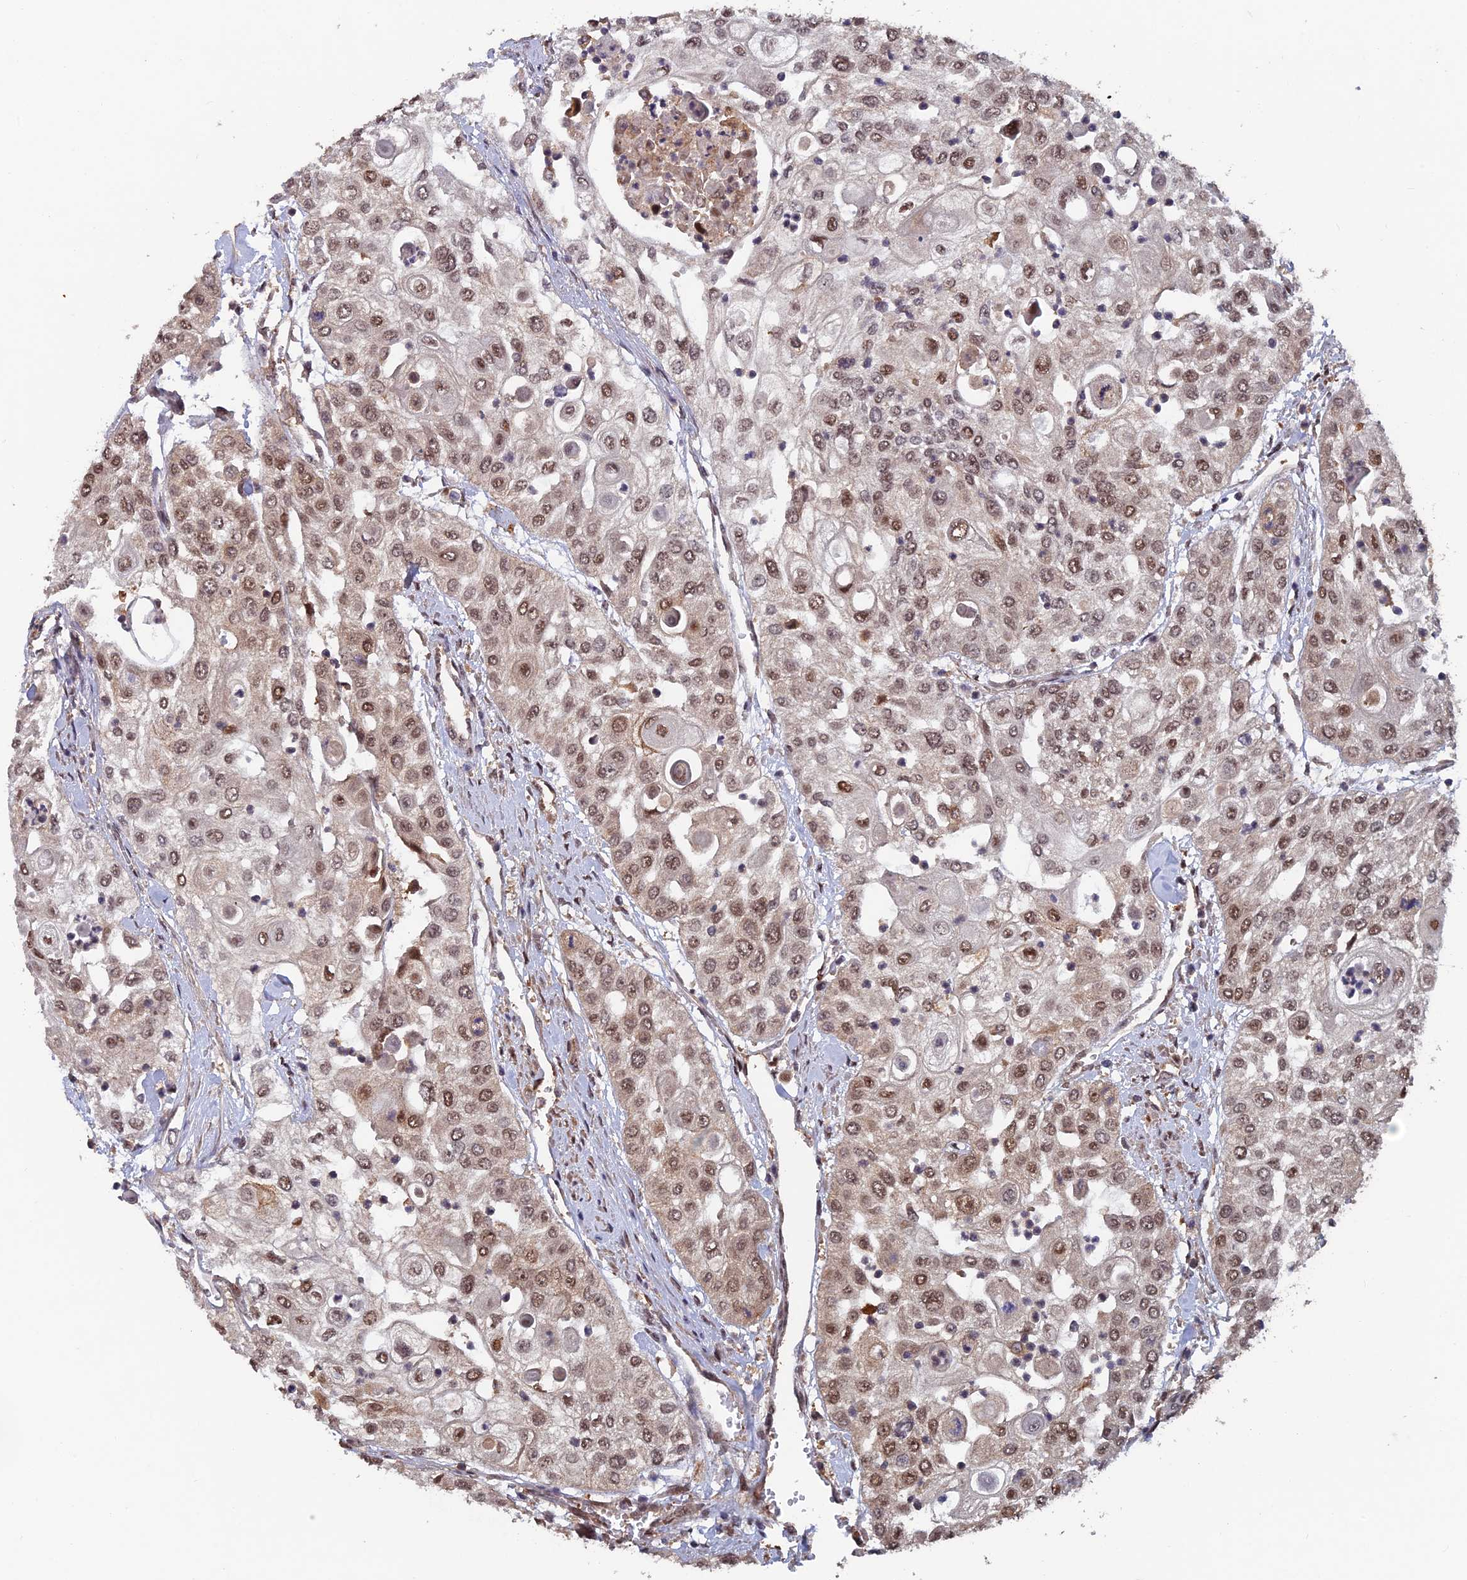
{"staining": {"intensity": "moderate", "quantity": ">75%", "location": "nuclear"}, "tissue": "urothelial cancer", "cell_type": "Tumor cells", "image_type": "cancer", "snomed": [{"axis": "morphology", "description": "Urothelial carcinoma, High grade"}, {"axis": "topography", "description": "Urinary bladder"}], "caption": "Tumor cells demonstrate medium levels of moderate nuclear positivity in approximately >75% of cells in urothelial cancer.", "gene": "FAM53C", "patient": {"sex": "female", "age": 79}}